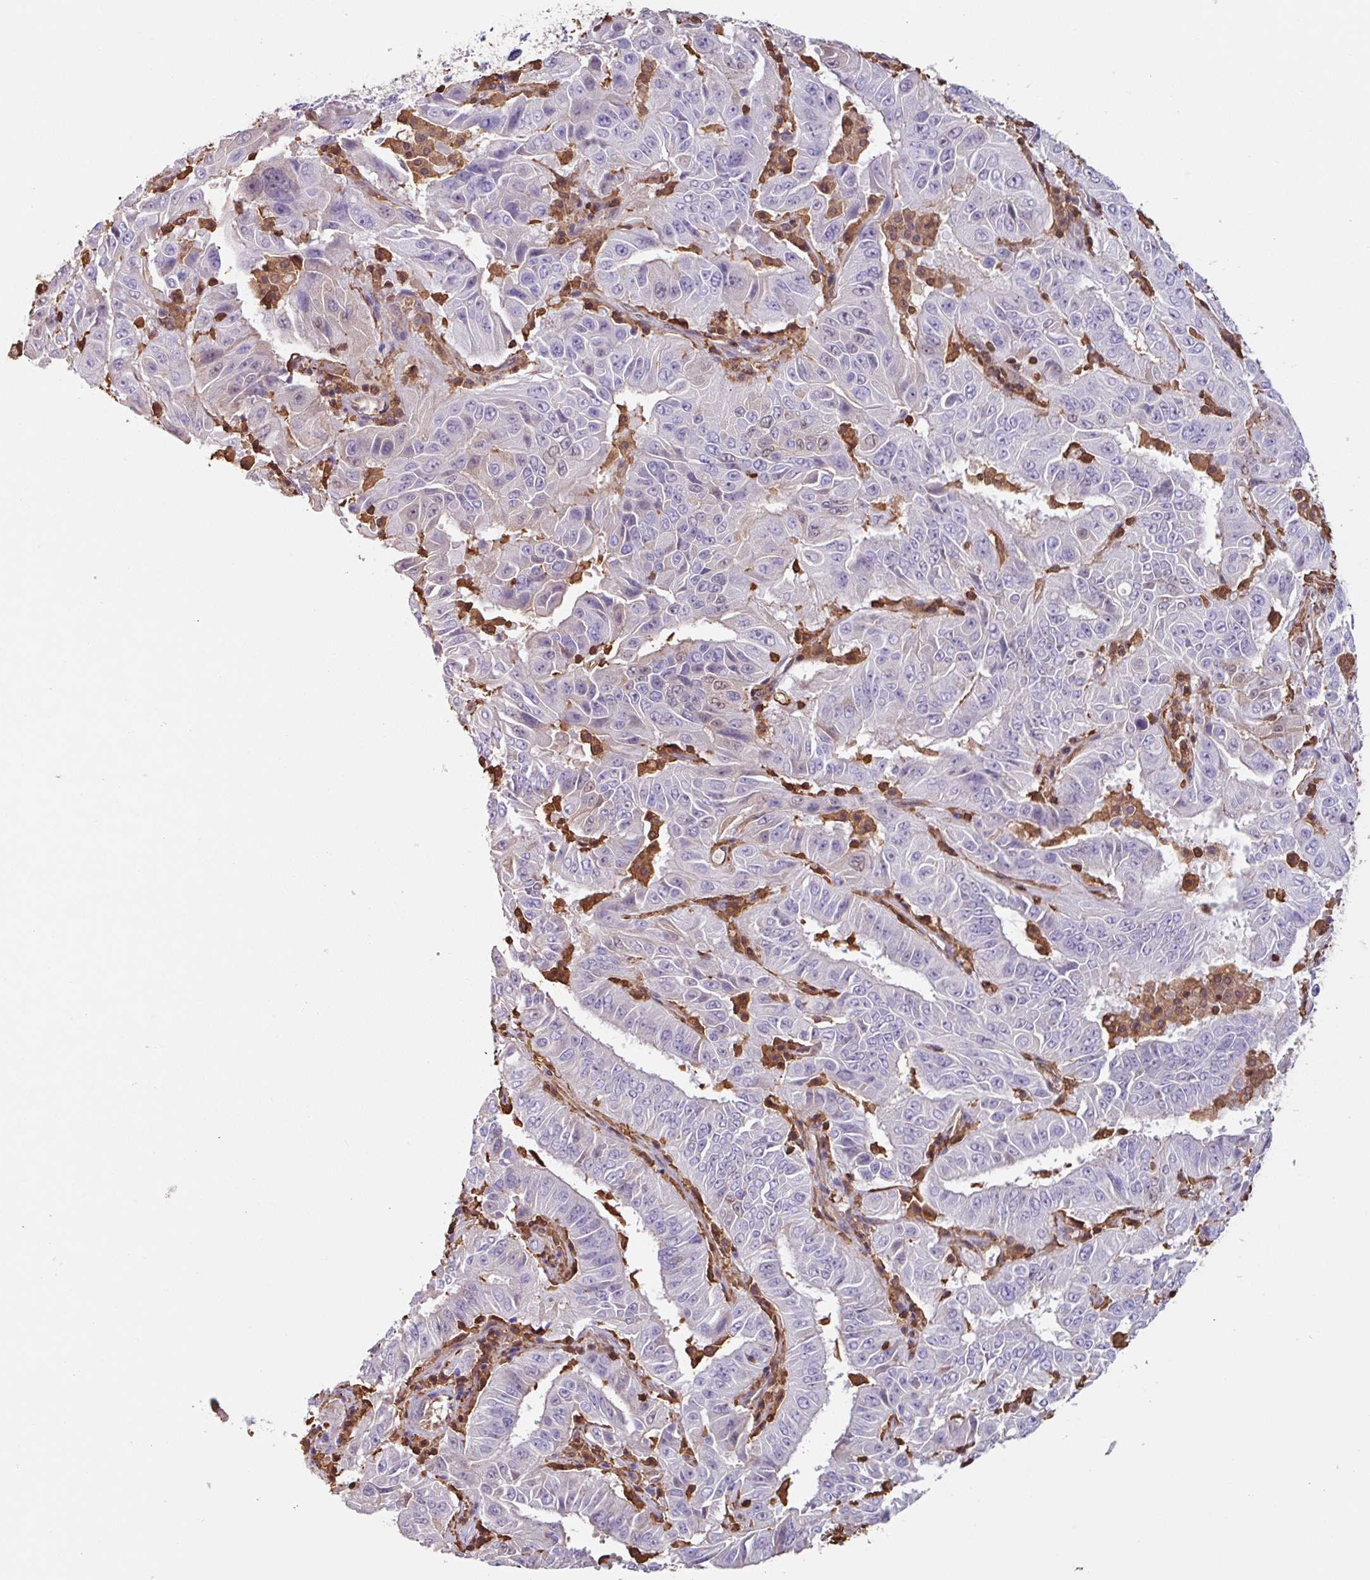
{"staining": {"intensity": "negative", "quantity": "none", "location": "none"}, "tissue": "pancreatic cancer", "cell_type": "Tumor cells", "image_type": "cancer", "snomed": [{"axis": "morphology", "description": "Adenocarcinoma, NOS"}, {"axis": "topography", "description": "Pancreas"}], "caption": "Image shows no significant protein staining in tumor cells of pancreatic cancer.", "gene": "ARHGDIB", "patient": {"sex": "male", "age": 63}}